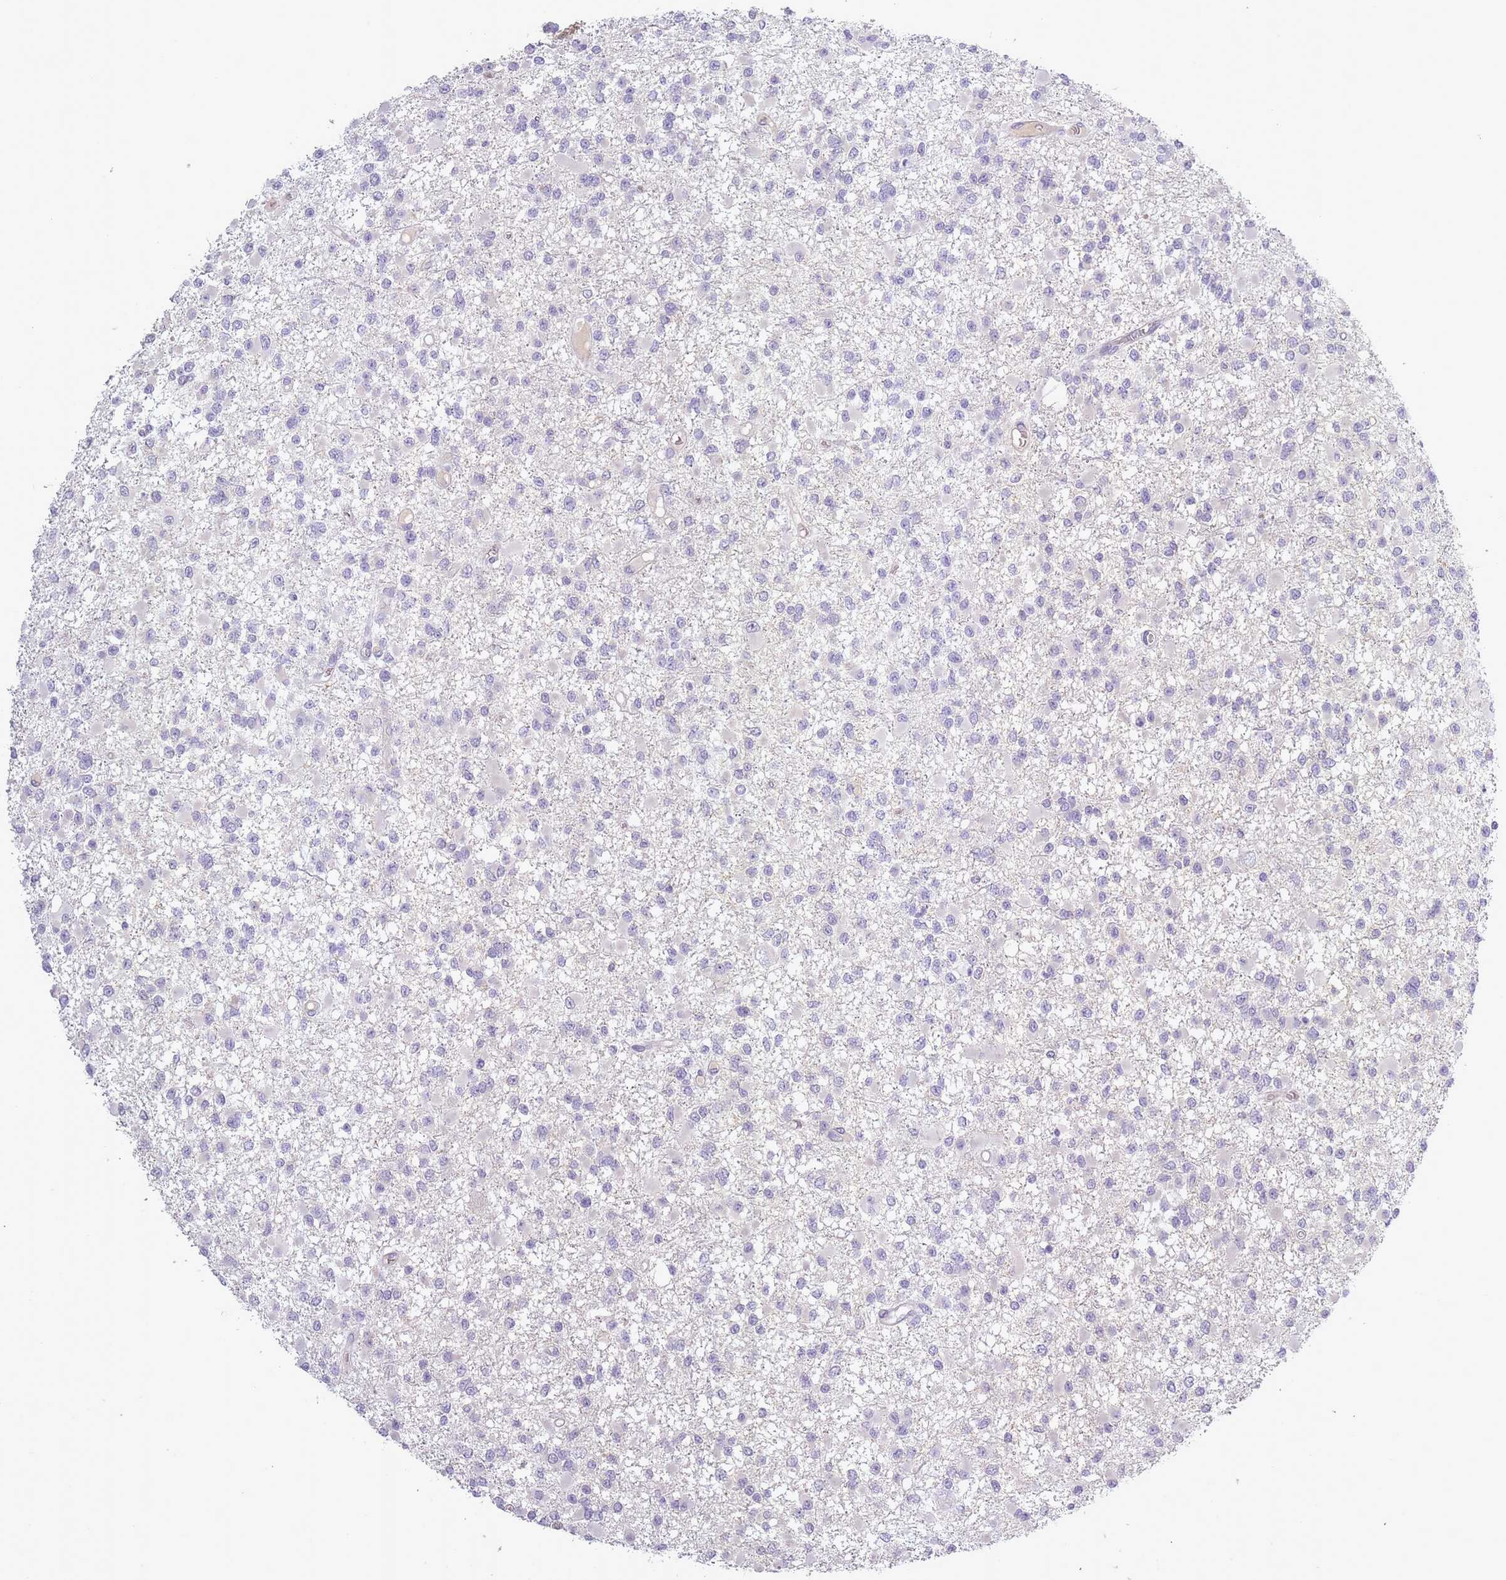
{"staining": {"intensity": "negative", "quantity": "none", "location": "none"}, "tissue": "glioma", "cell_type": "Tumor cells", "image_type": "cancer", "snomed": [{"axis": "morphology", "description": "Glioma, malignant, Low grade"}, {"axis": "topography", "description": "Brain"}], "caption": "This is an immunohistochemistry (IHC) photomicrograph of human malignant low-grade glioma. There is no staining in tumor cells.", "gene": "SLC8A2", "patient": {"sex": "female", "age": 22}}